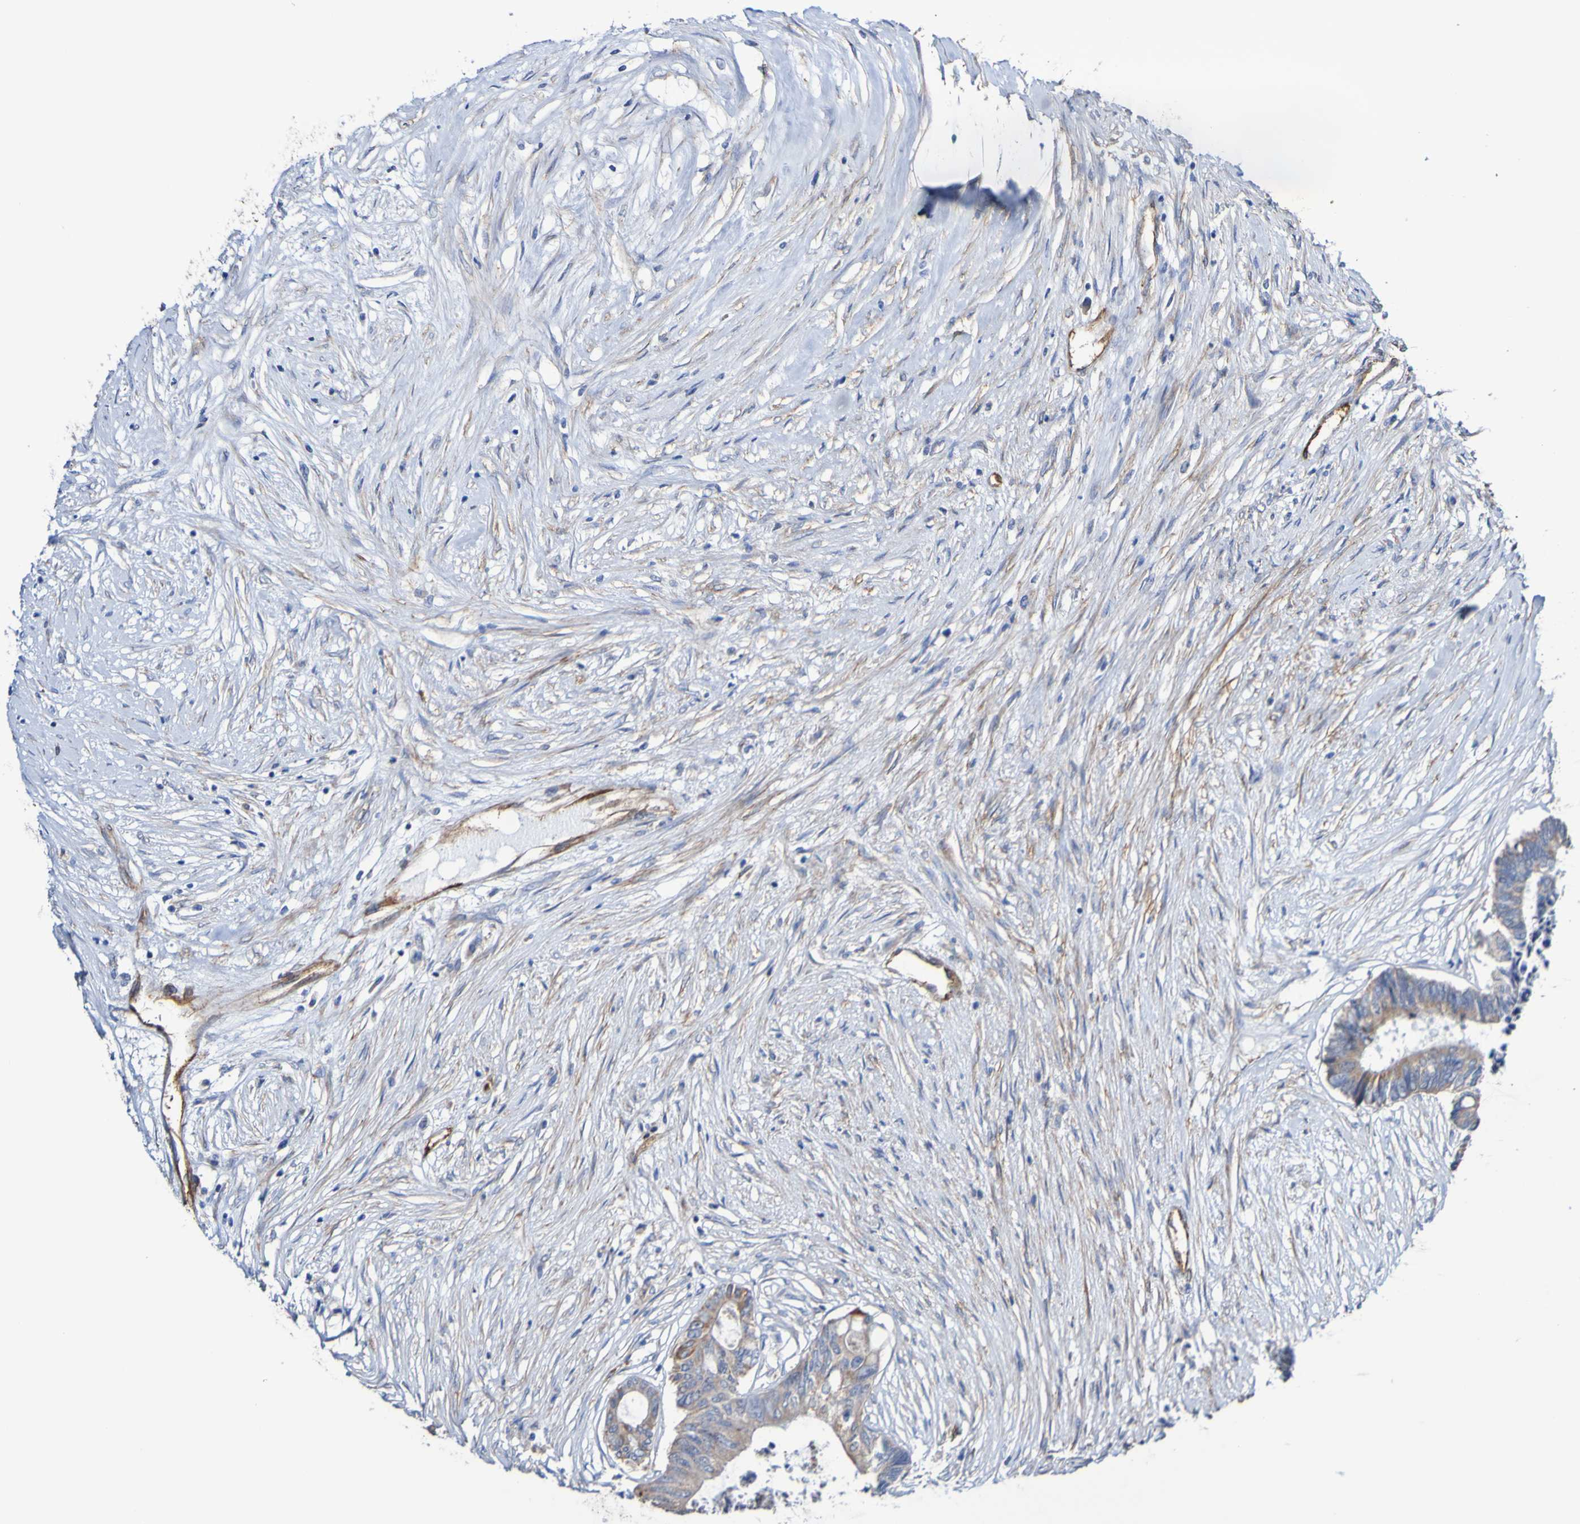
{"staining": {"intensity": "moderate", "quantity": ">75%", "location": "cytoplasmic/membranous"}, "tissue": "colorectal cancer", "cell_type": "Tumor cells", "image_type": "cancer", "snomed": [{"axis": "morphology", "description": "Adenocarcinoma, NOS"}, {"axis": "topography", "description": "Rectum"}], "caption": "Moderate cytoplasmic/membranous protein positivity is seen in about >75% of tumor cells in colorectal cancer (adenocarcinoma).", "gene": "ELMOD3", "patient": {"sex": "male", "age": 63}}